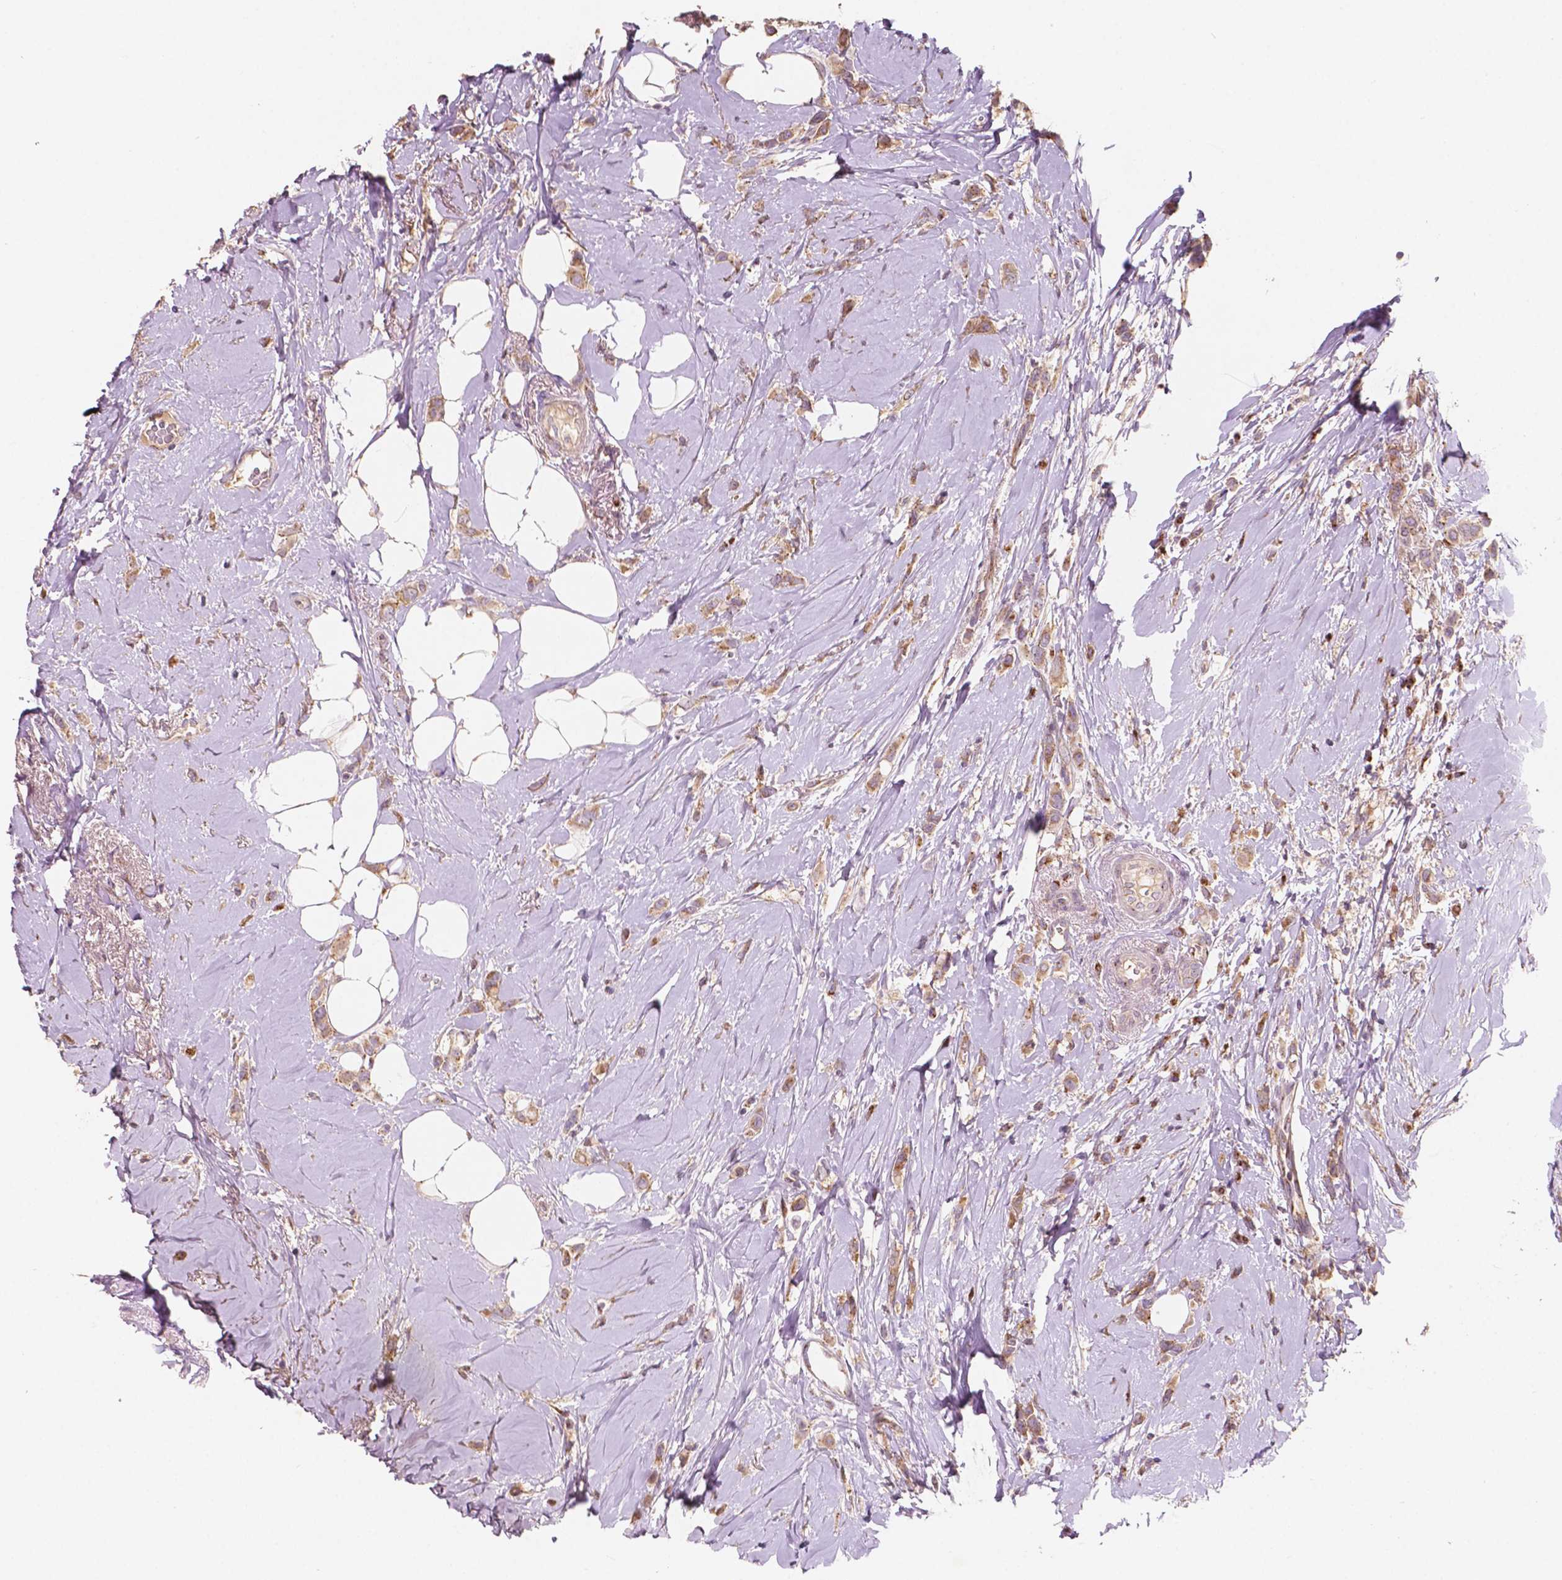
{"staining": {"intensity": "moderate", "quantity": ">75%", "location": "cytoplasmic/membranous"}, "tissue": "breast cancer", "cell_type": "Tumor cells", "image_type": "cancer", "snomed": [{"axis": "morphology", "description": "Lobular carcinoma"}, {"axis": "topography", "description": "Breast"}], "caption": "Breast lobular carcinoma was stained to show a protein in brown. There is medium levels of moderate cytoplasmic/membranous staining in approximately >75% of tumor cells.", "gene": "CHPT1", "patient": {"sex": "female", "age": 66}}